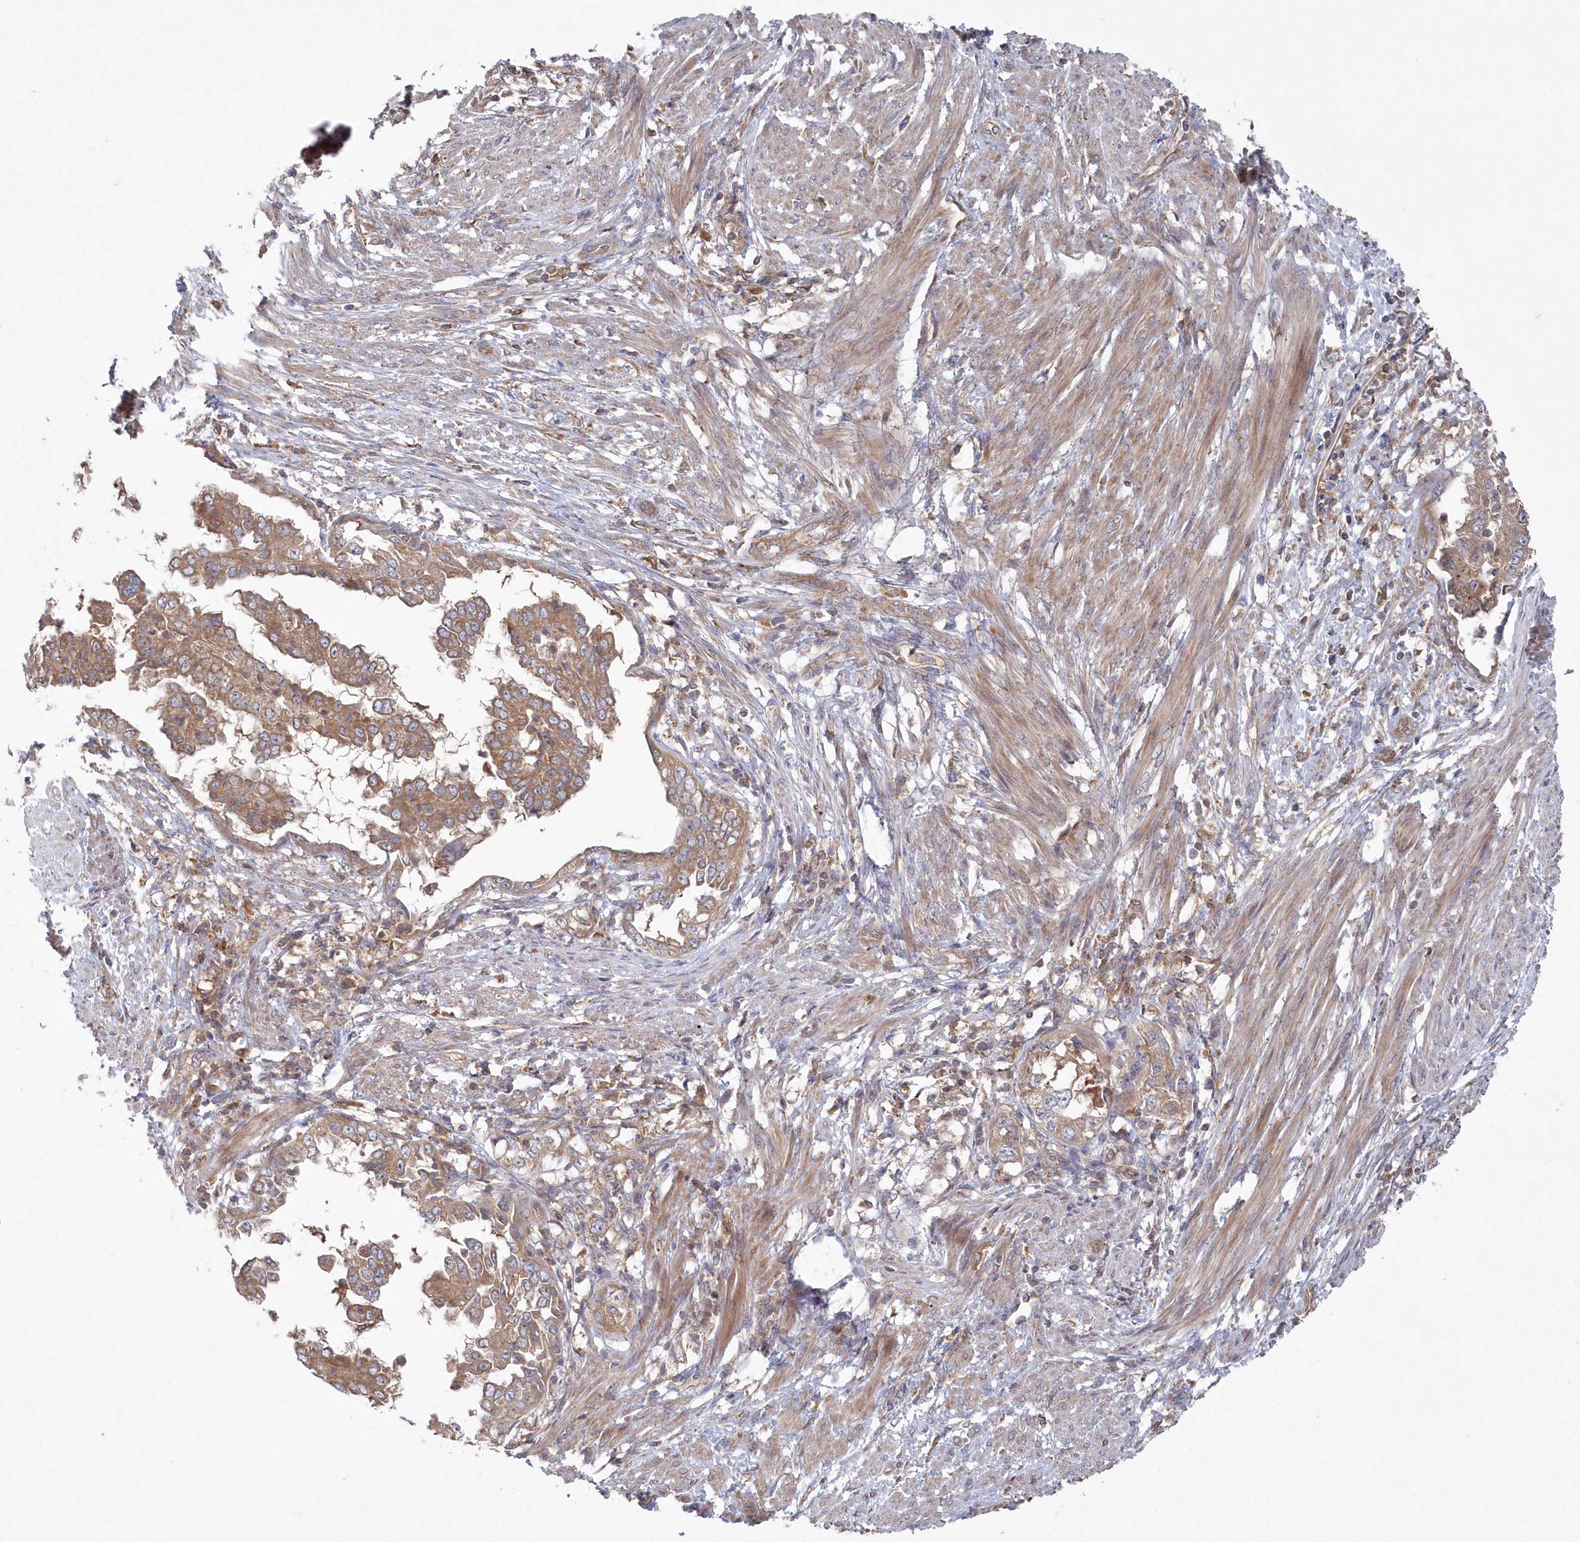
{"staining": {"intensity": "moderate", "quantity": ">75%", "location": "cytoplasmic/membranous"}, "tissue": "endometrial cancer", "cell_type": "Tumor cells", "image_type": "cancer", "snomed": [{"axis": "morphology", "description": "Adenocarcinoma, NOS"}, {"axis": "topography", "description": "Endometrium"}], "caption": "Immunohistochemistry of endometrial adenocarcinoma shows medium levels of moderate cytoplasmic/membranous expression in approximately >75% of tumor cells.", "gene": "ASNSD1", "patient": {"sex": "female", "age": 85}}